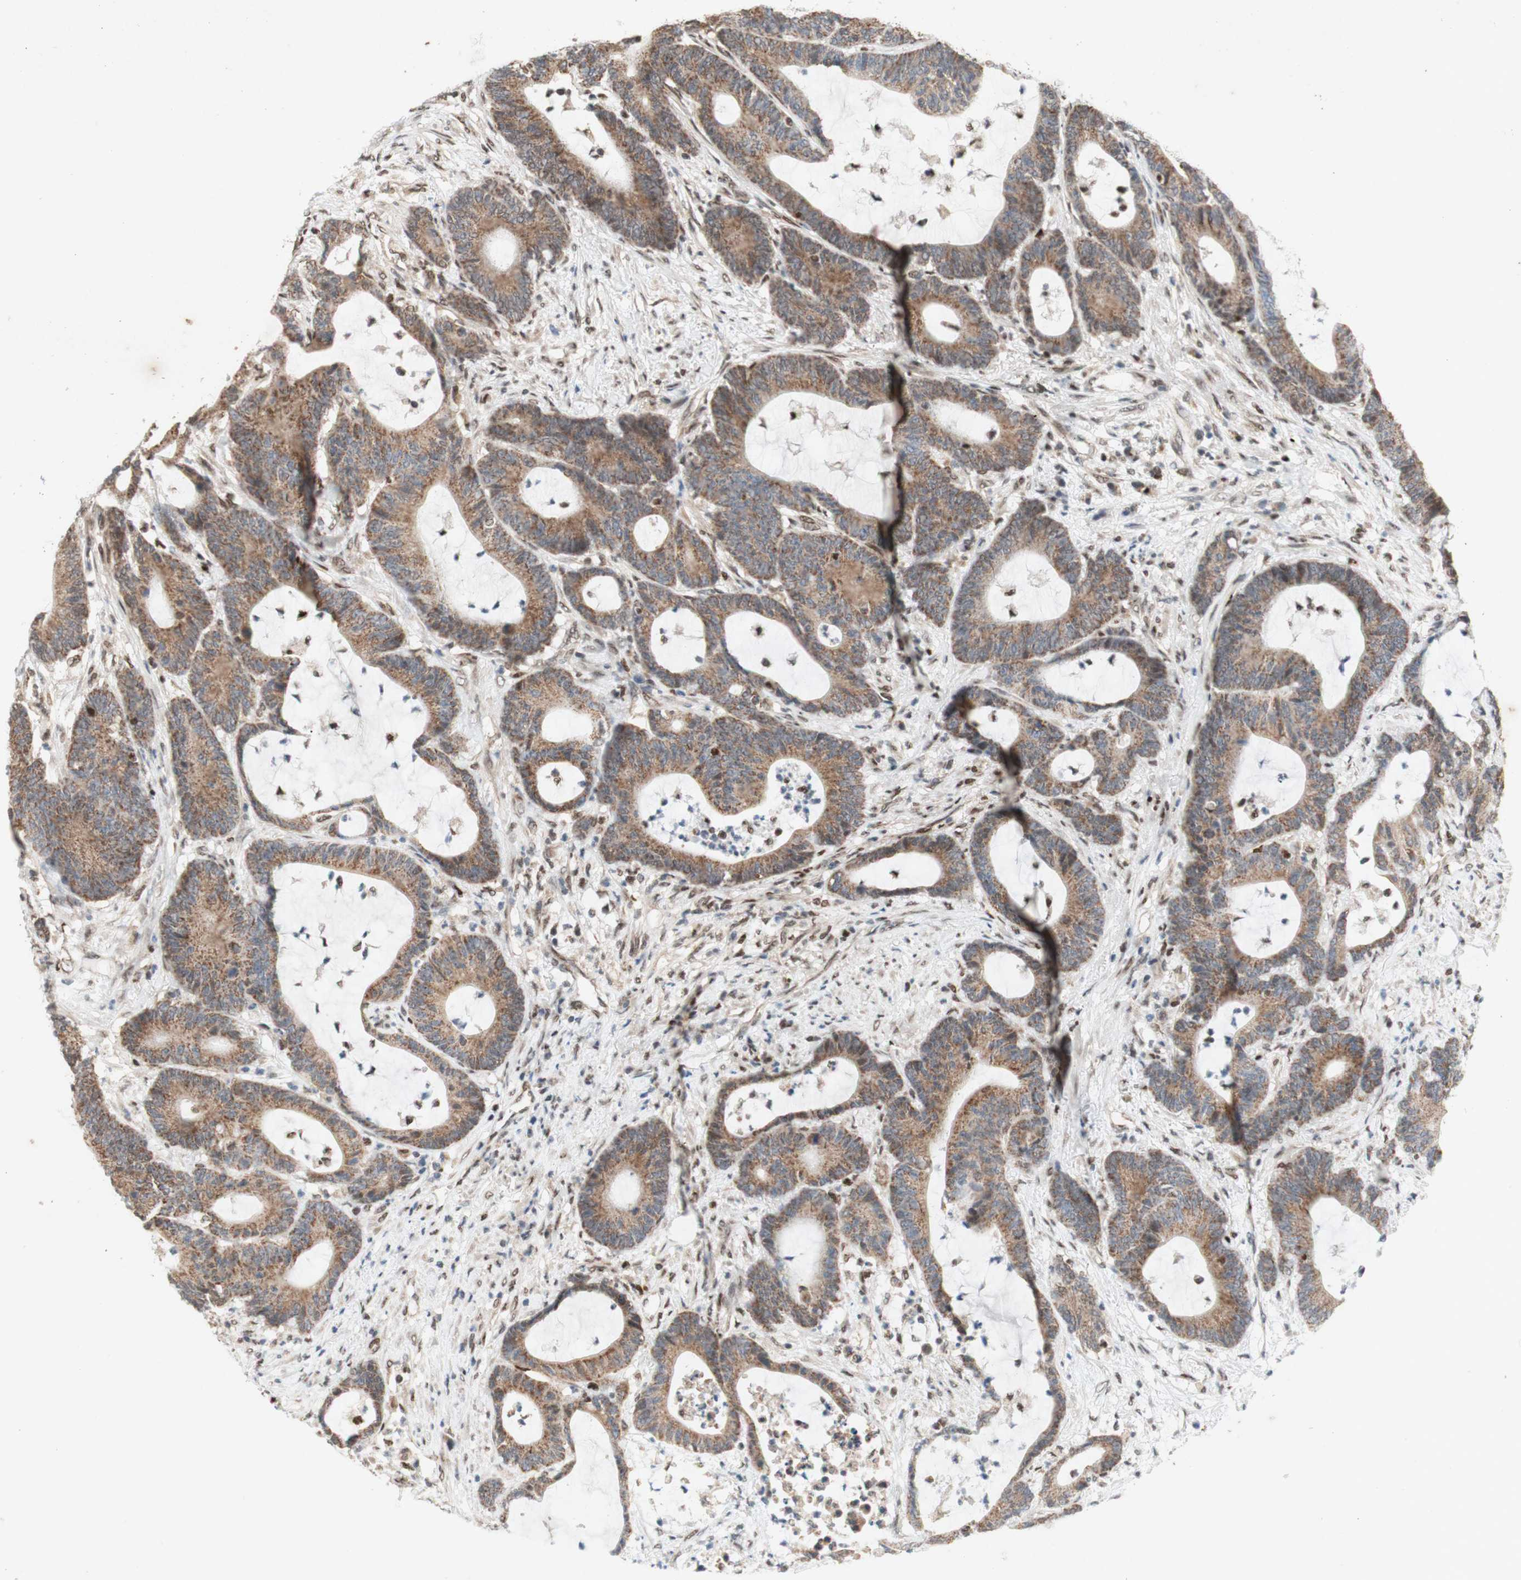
{"staining": {"intensity": "moderate", "quantity": ">75%", "location": "cytoplasmic/membranous"}, "tissue": "colorectal cancer", "cell_type": "Tumor cells", "image_type": "cancer", "snomed": [{"axis": "morphology", "description": "Adenocarcinoma, NOS"}, {"axis": "topography", "description": "Colon"}], "caption": "This micrograph demonstrates adenocarcinoma (colorectal) stained with IHC to label a protein in brown. The cytoplasmic/membranous of tumor cells show moderate positivity for the protein. Nuclei are counter-stained blue.", "gene": "DNMT3A", "patient": {"sex": "female", "age": 84}}